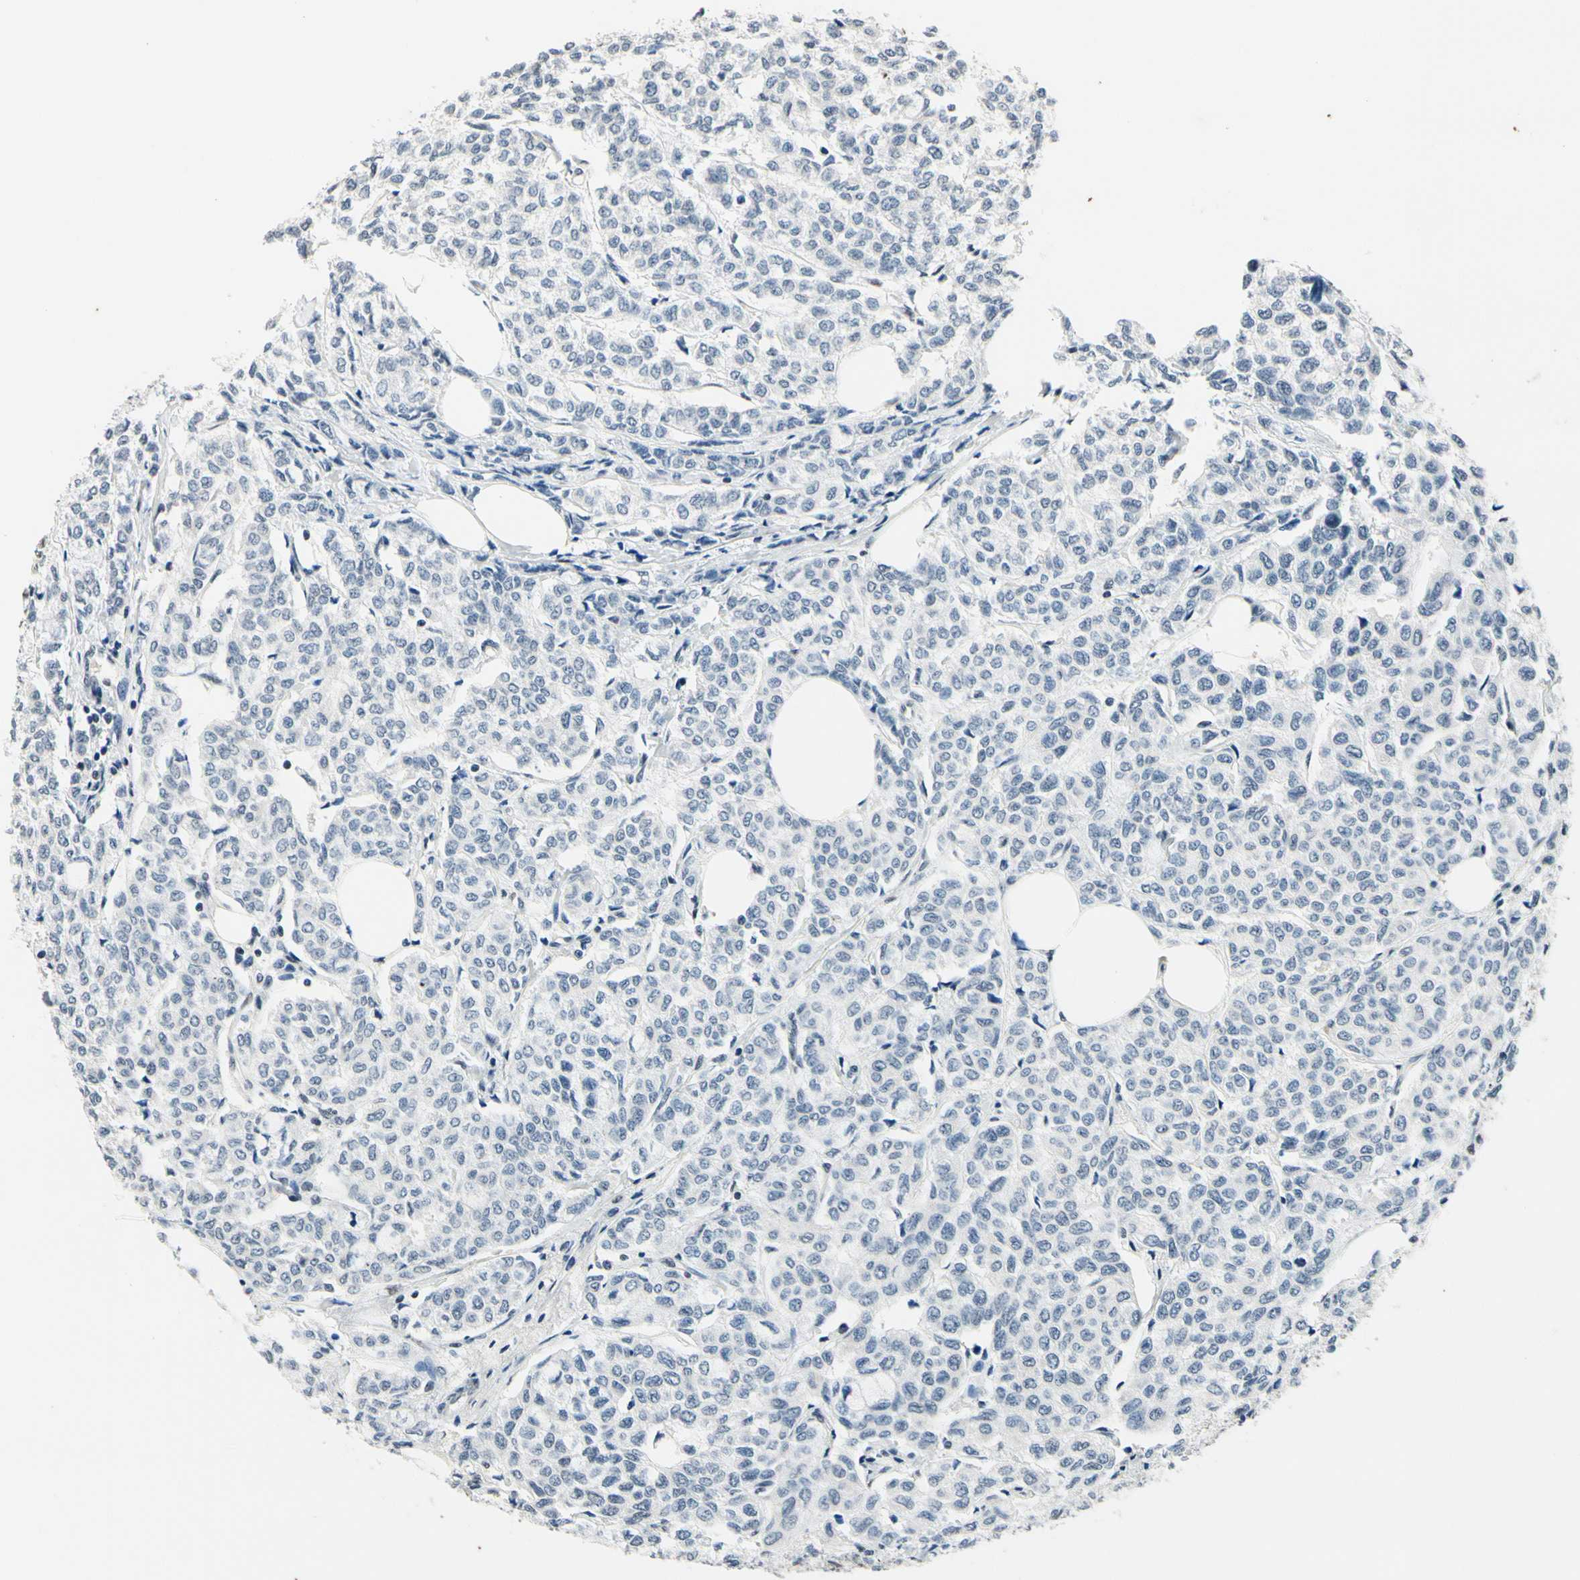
{"staining": {"intensity": "negative", "quantity": "none", "location": "none"}, "tissue": "breast cancer", "cell_type": "Tumor cells", "image_type": "cancer", "snomed": [{"axis": "morphology", "description": "Lobular carcinoma"}, {"axis": "topography", "description": "Breast"}], "caption": "This is an immunohistochemistry (IHC) micrograph of breast cancer. There is no staining in tumor cells.", "gene": "RECQL", "patient": {"sex": "female", "age": 60}}